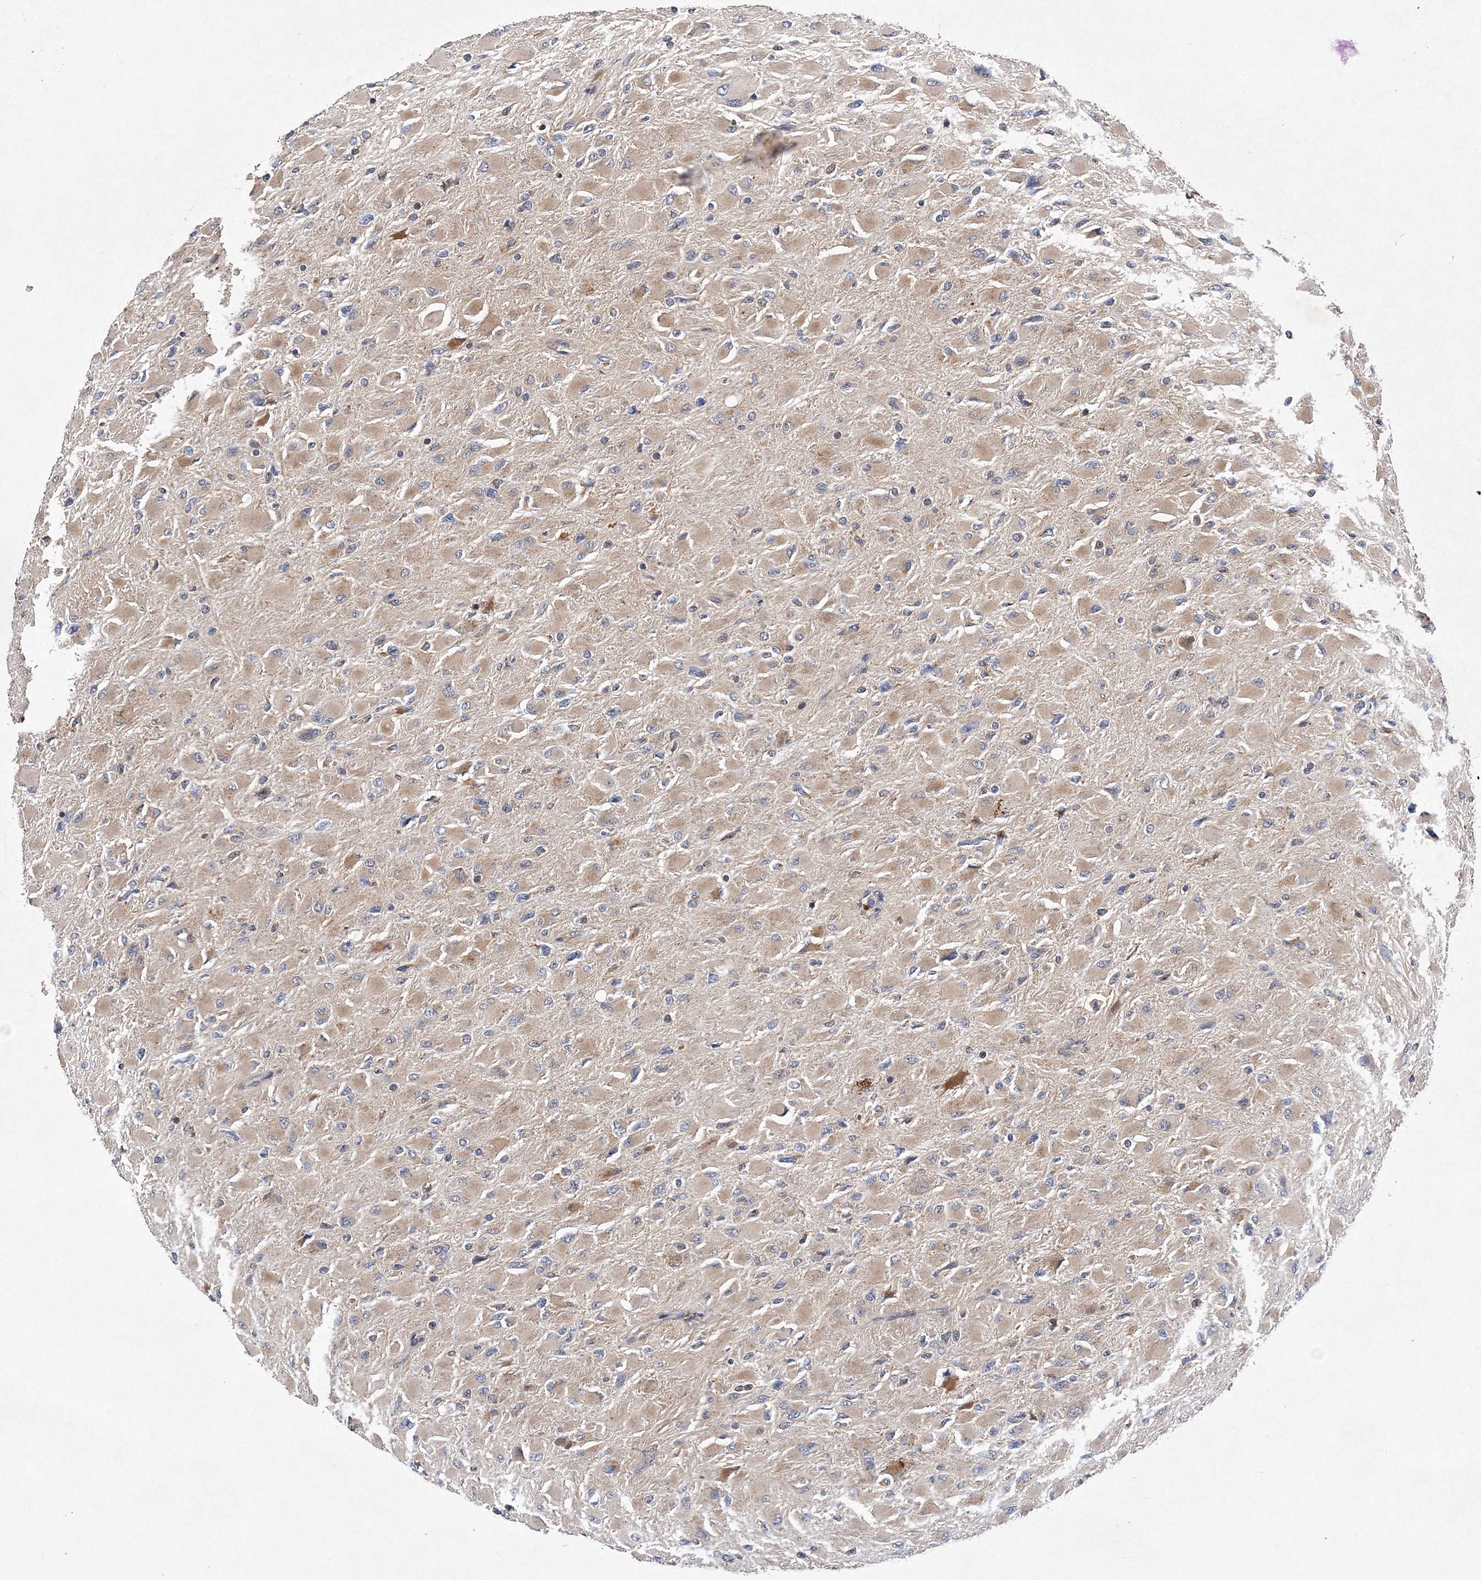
{"staining": {"intensity": "weak", "quantity": "25%-75%", "location": "cytoplasmic/membranous"}, "tissue": "glioma", "cell_type": "Tumor cells", "image_type": "cancer", "snomed": [{"axis": "morphology", "description": "Glioma, malignant, High grade"}, {"axis": "topography", "description": "Cerebral cortex"}], "caption": "High-magnification brightfield microscopy of malignant glioma (high-grade) stained with DAB (brown) and counterstained with hematoxylin (blue). tumor cells exhibit weak cytoplasmic/membranous positivity is present in approximately25%-75% of cells.", "gene": "PROSER1", "patient": {"sex": "female", "age": 36}}